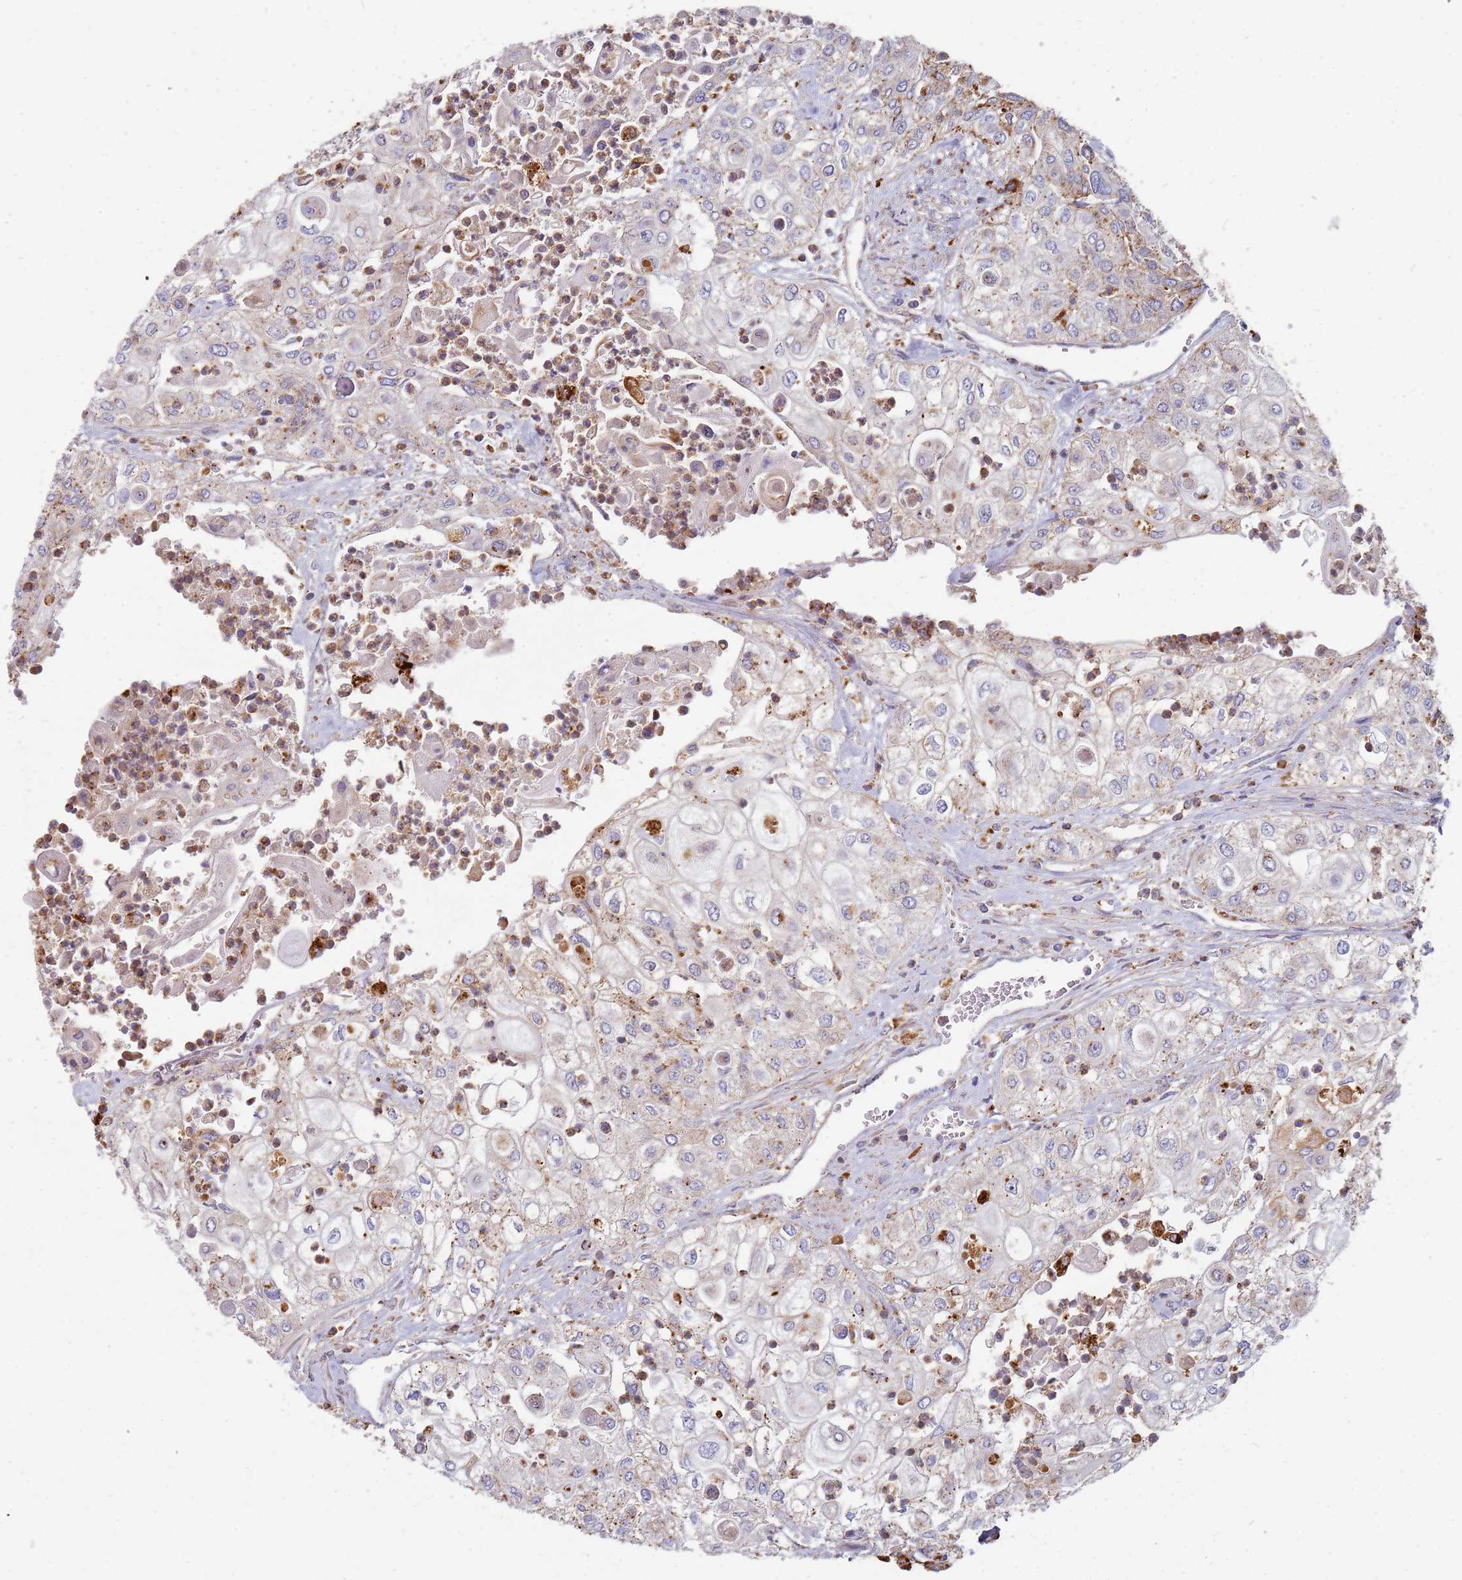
{"staining": {"intensity": "weak", "quantity": "<25%", "location": "cytoplasmic/membranous"}, "tissue": "urothelial cancer", "cell_type": "Tumor cells", "image_type": "cancer", "snomed": [{"axis": "morphology", "description": "Urothelial carcinoma, High grade"}, {"axis": "topography", "description": "Urinary bladder"}], "caption": "Tumor cells show no significant expression in urothelial carcinoma (high-grade).", "gene": "TMEM229B", "patient": {"sex": "female", "age": 79}}